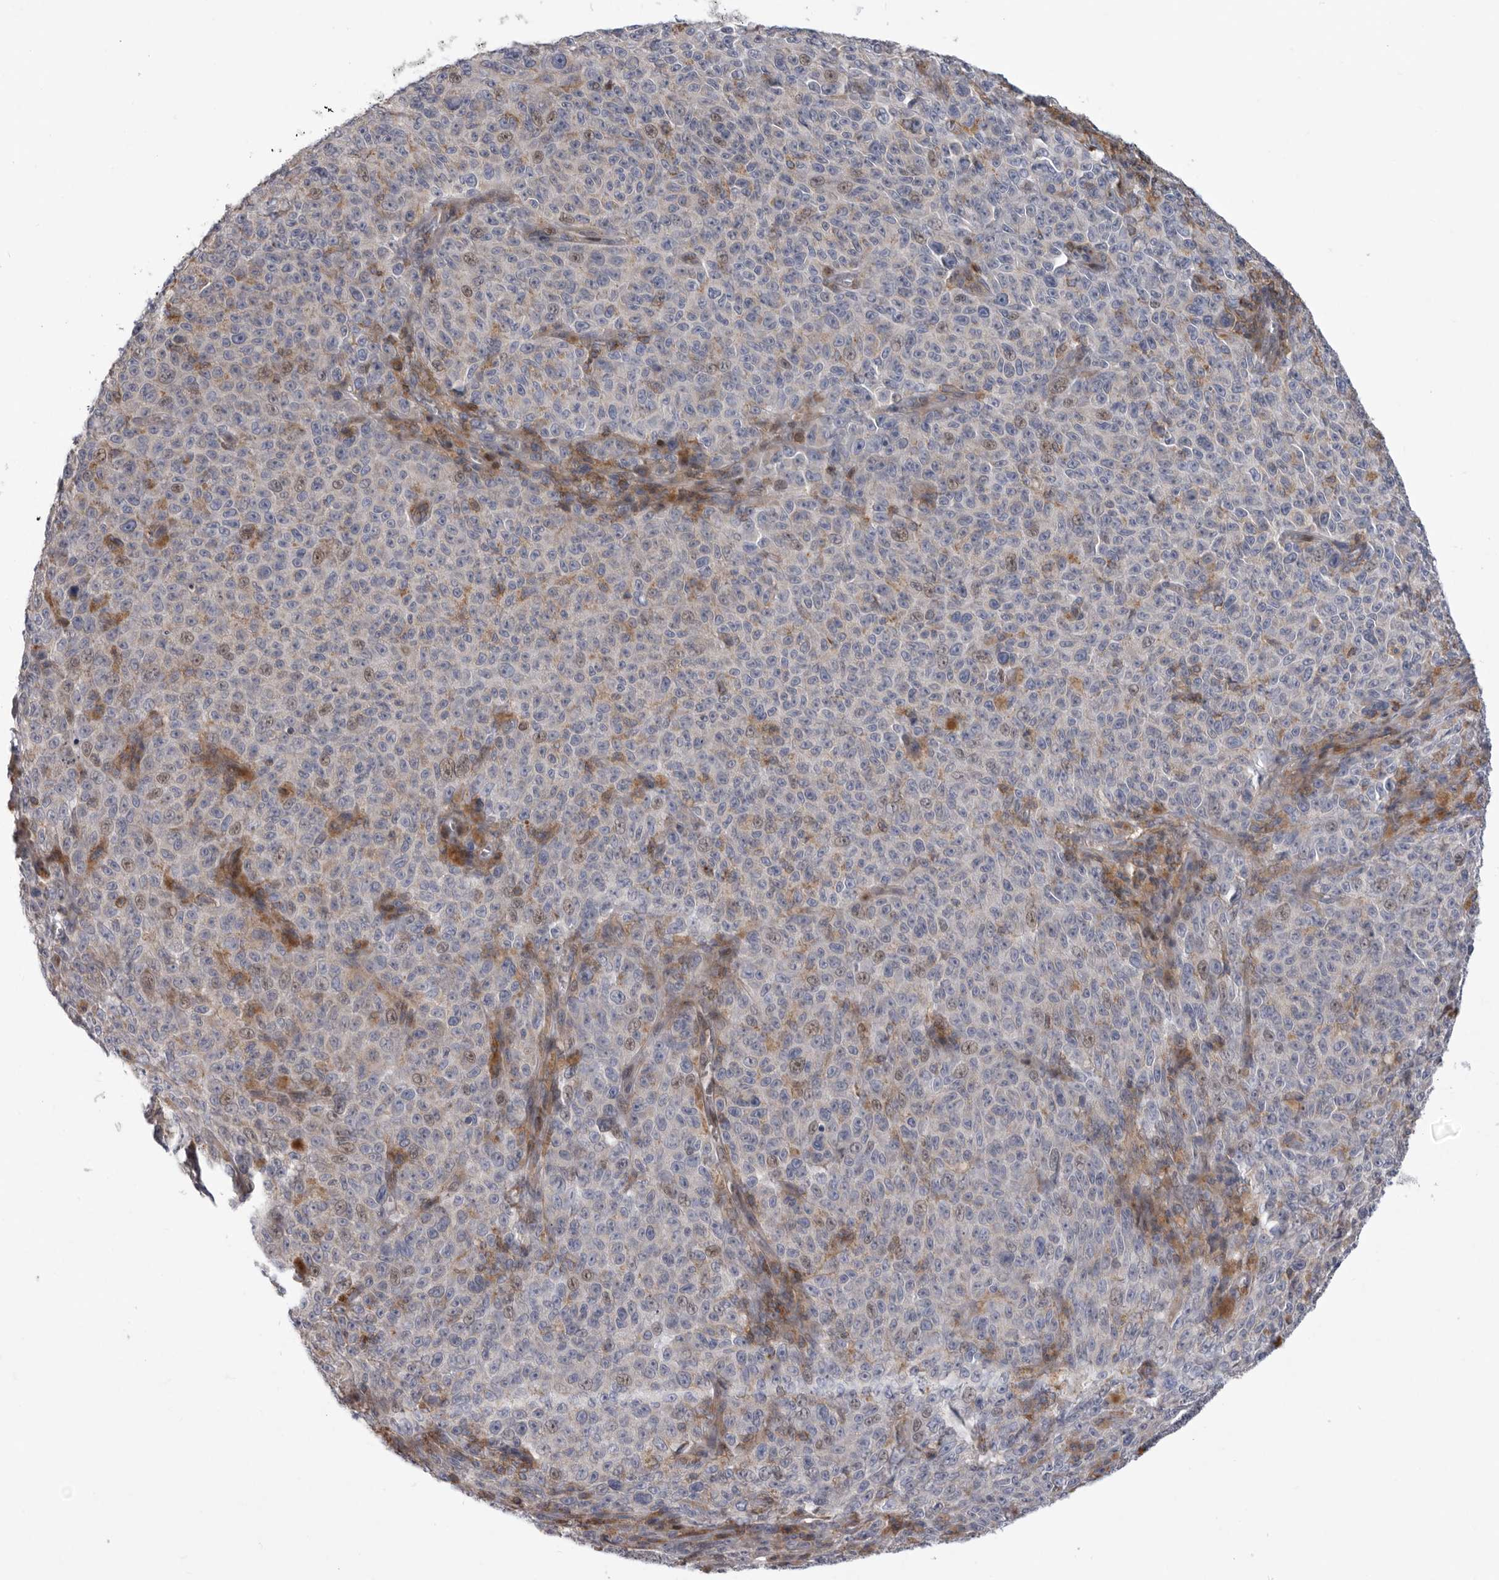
{"staining": {"intensity": "negative", "quantity": "none", "location": "none"}, "tissue": "melanoma", "cell_type": "Tumor cells", "image_type": "cancer", "snomed": [{"axis": "morphology", "description": "Malignant melanoma, NOS"}, {"axis": "topography", "description": "Skin"}], "caption": "DAB (3,3'-diaminobenzidine) immunohistochemical staining of melanoma exhibits no significant positivity in tumor cells.", "gene": "MPZL1", "patient": {"sex": "female", "age": 82}}